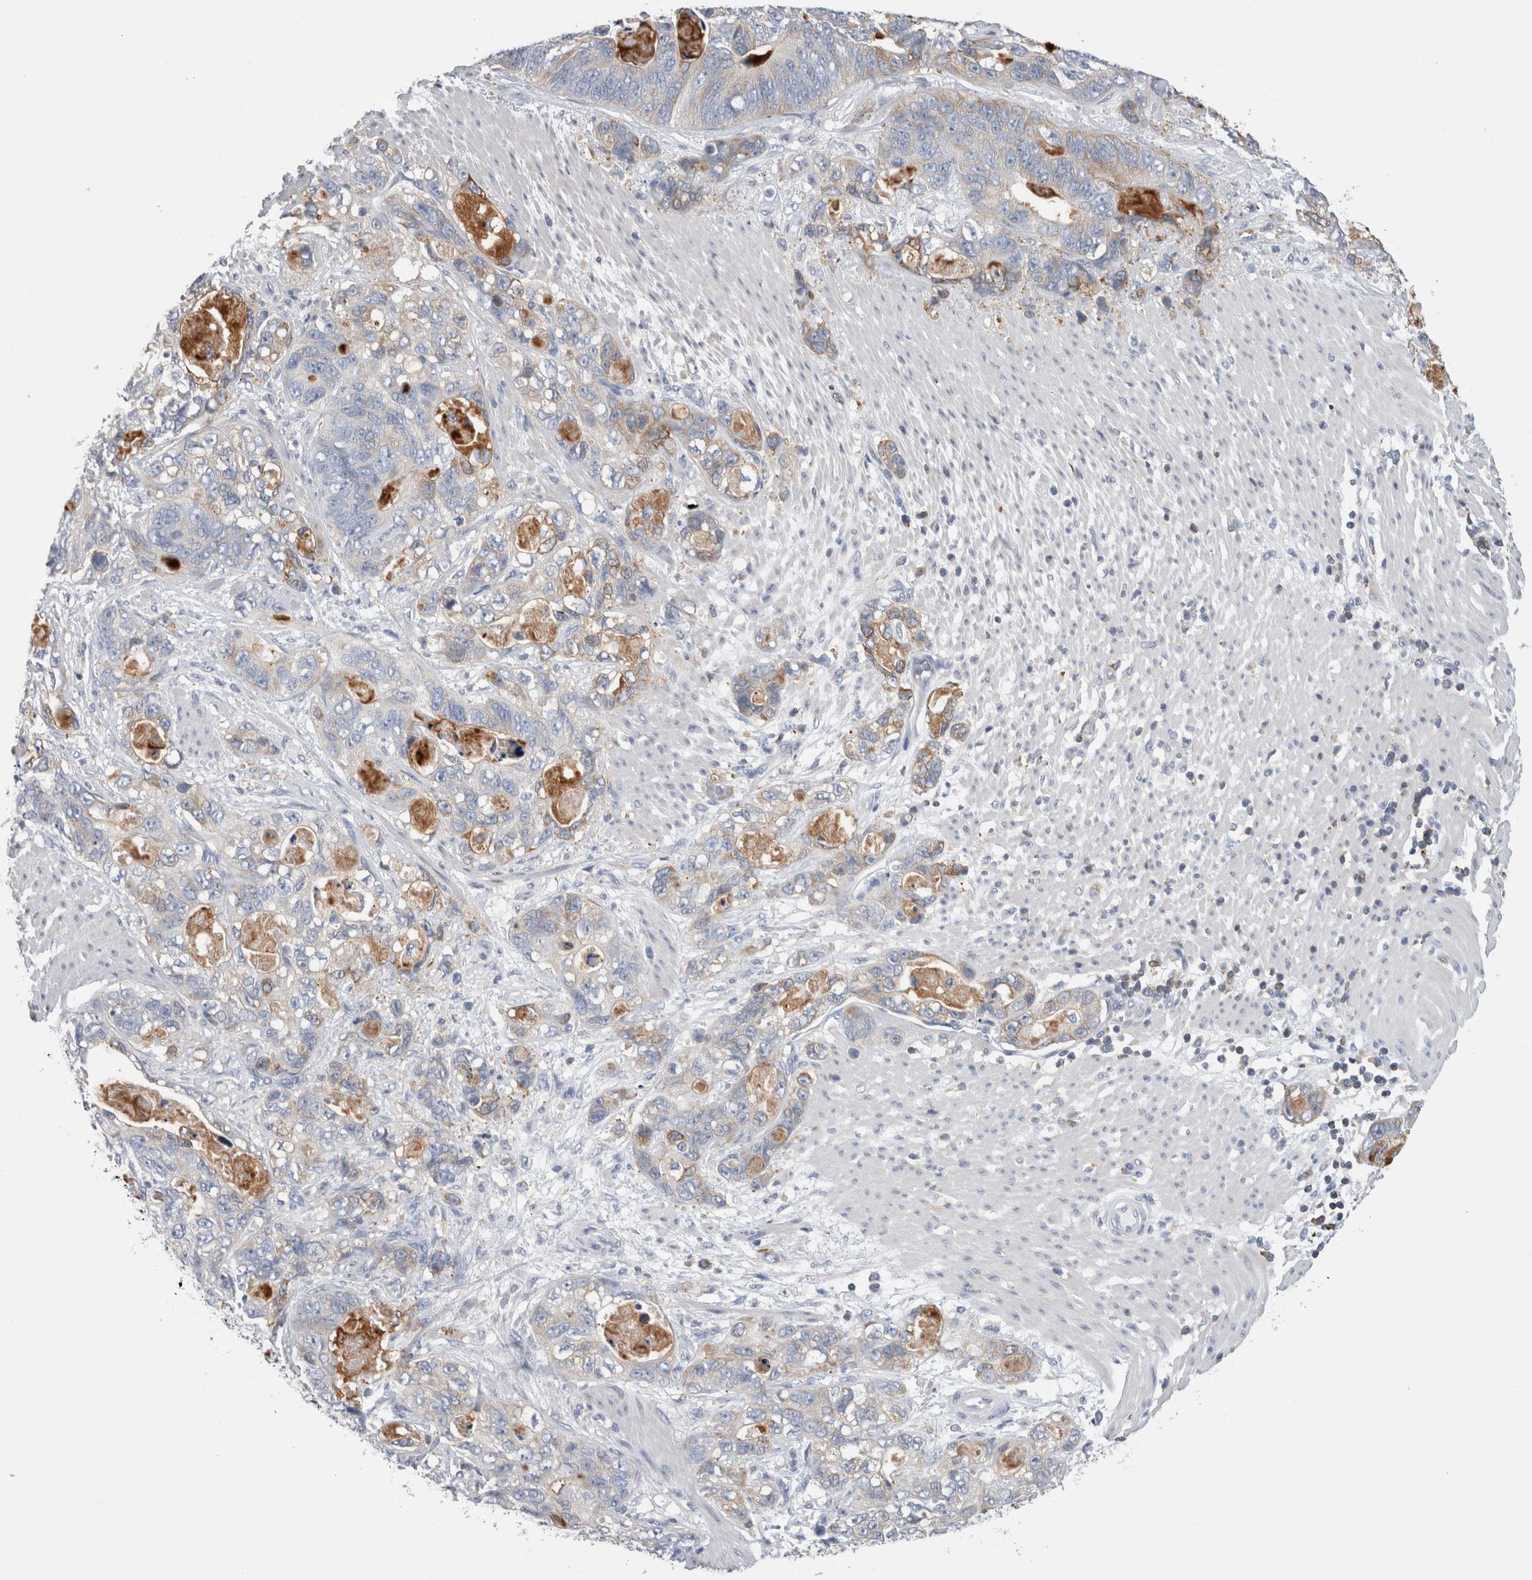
{"staining": {"intensity": "weak", "quantity": "<25%", "location": "cytoplasmic/membranous"}, "tissue": "stomach cancer", "cell_type": "Tumor cells", "image_type": "cancer", "snomed": [{"axis": "morphology", "description": "Normal tissue, NOS"}, {"axis": "morphology", "description": "Adenocarcinoma, NOS"}, {"axis": "topography", "description": "Stomach"}], "caption": "Adenocarcinoma (stomach) was stained to show a protein in brown. There is no significant expression in tumor cells.", "gene": "DCTN6", "patient": {"sex": "female", "age": 89}}